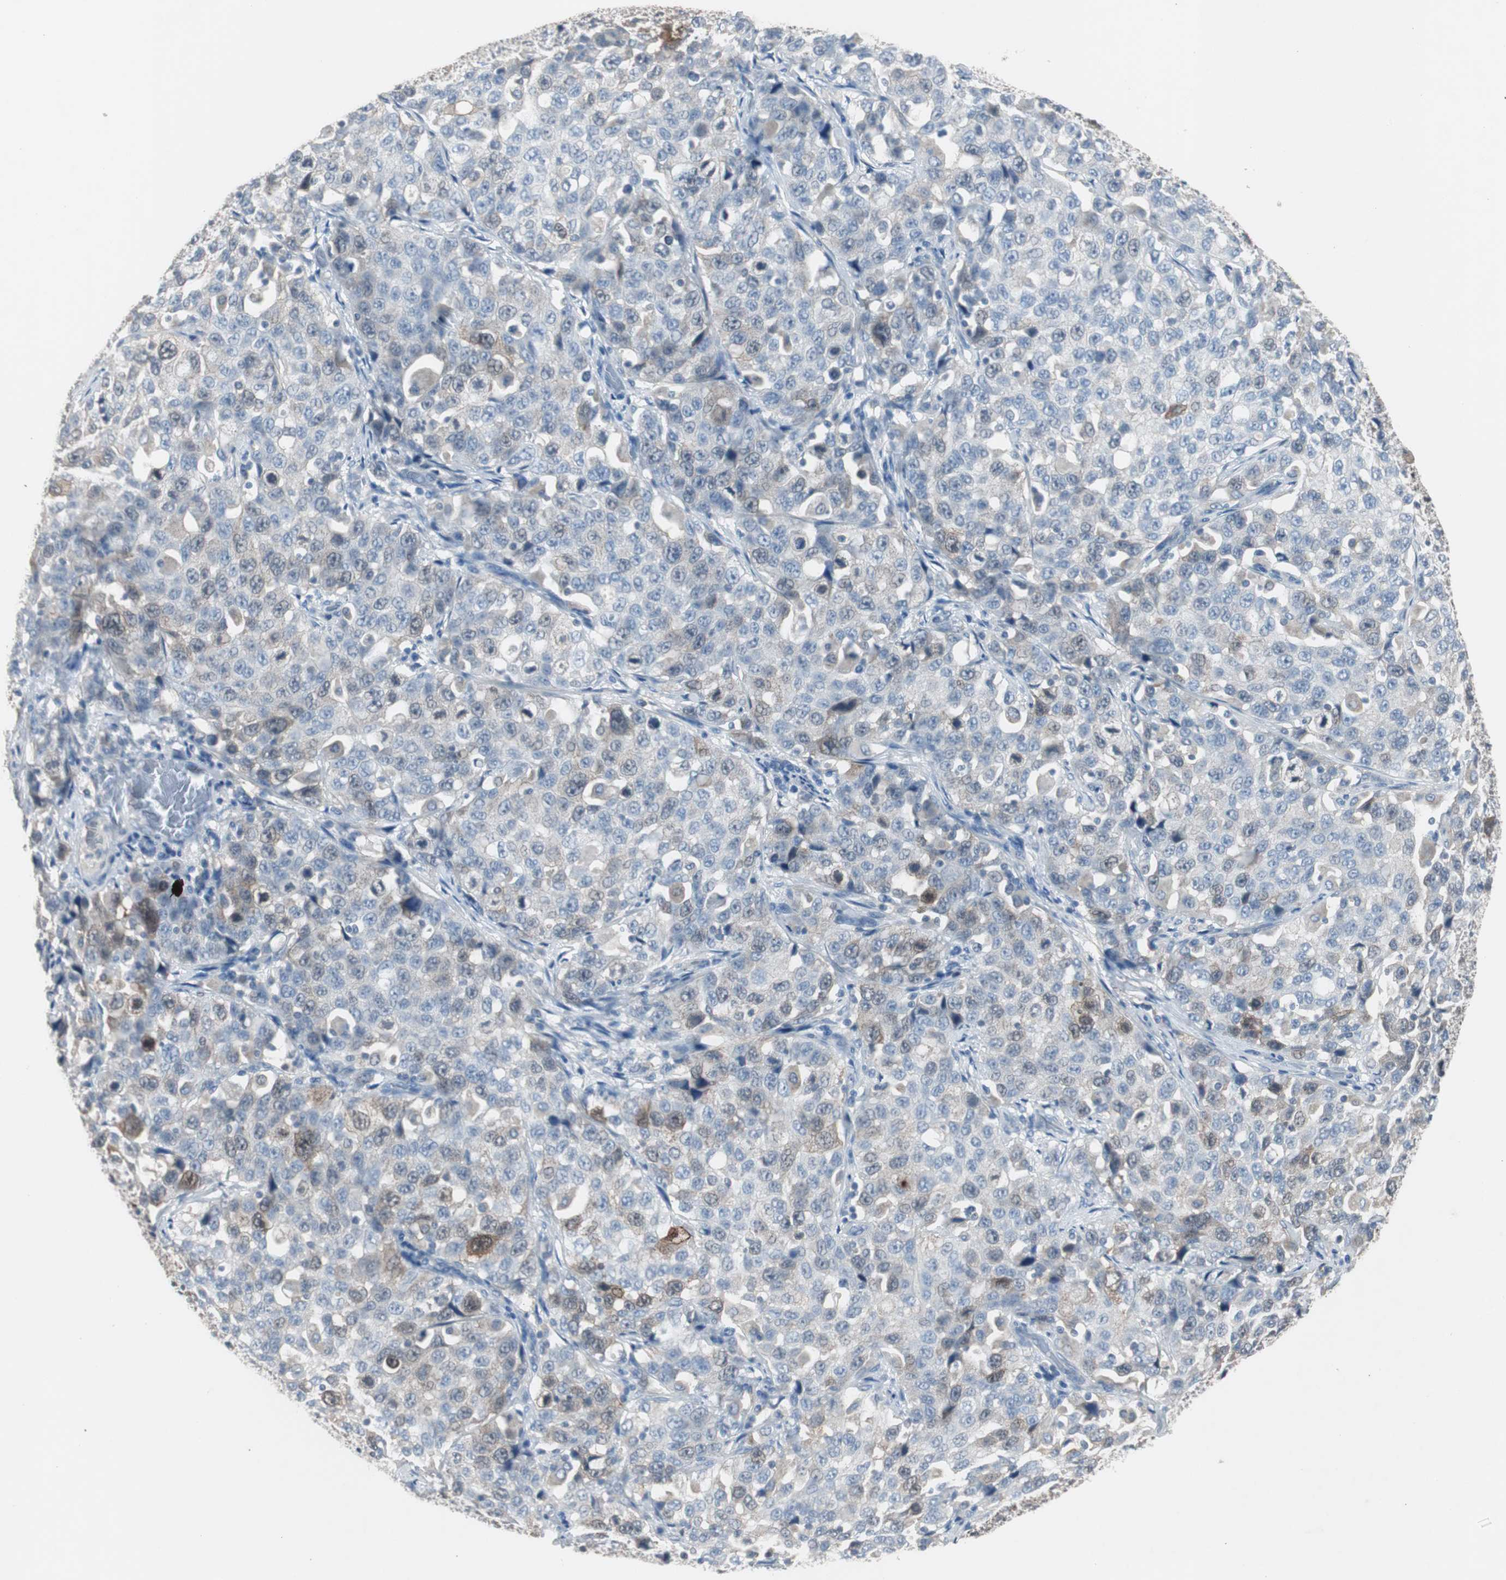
{"staining": {"intensity": "moderate", "quantity": "25%-75%", "location": "cytoplasmic/membranous,nuclear"}, "tissue": "stomach cancer", "cell_type": "Tumor cells", "image_type": "cancer", "snomed": [{"axis": "morphology", "description": "Normal tissue, NOS"}, {"axis": "morphology", "description": "Adenocarcinoma, NOS"}, {"axis": "topography", "description": "Stomach"}], "caption": "This is an image of immunohistochemistry staining of stomach adenocarcinoma, which shows moderate positivity in the cytoplasmic/membranous and nuclear of tumor cells.", "gene": "TK1", "patient": {"sex": "male", "age": 48}}